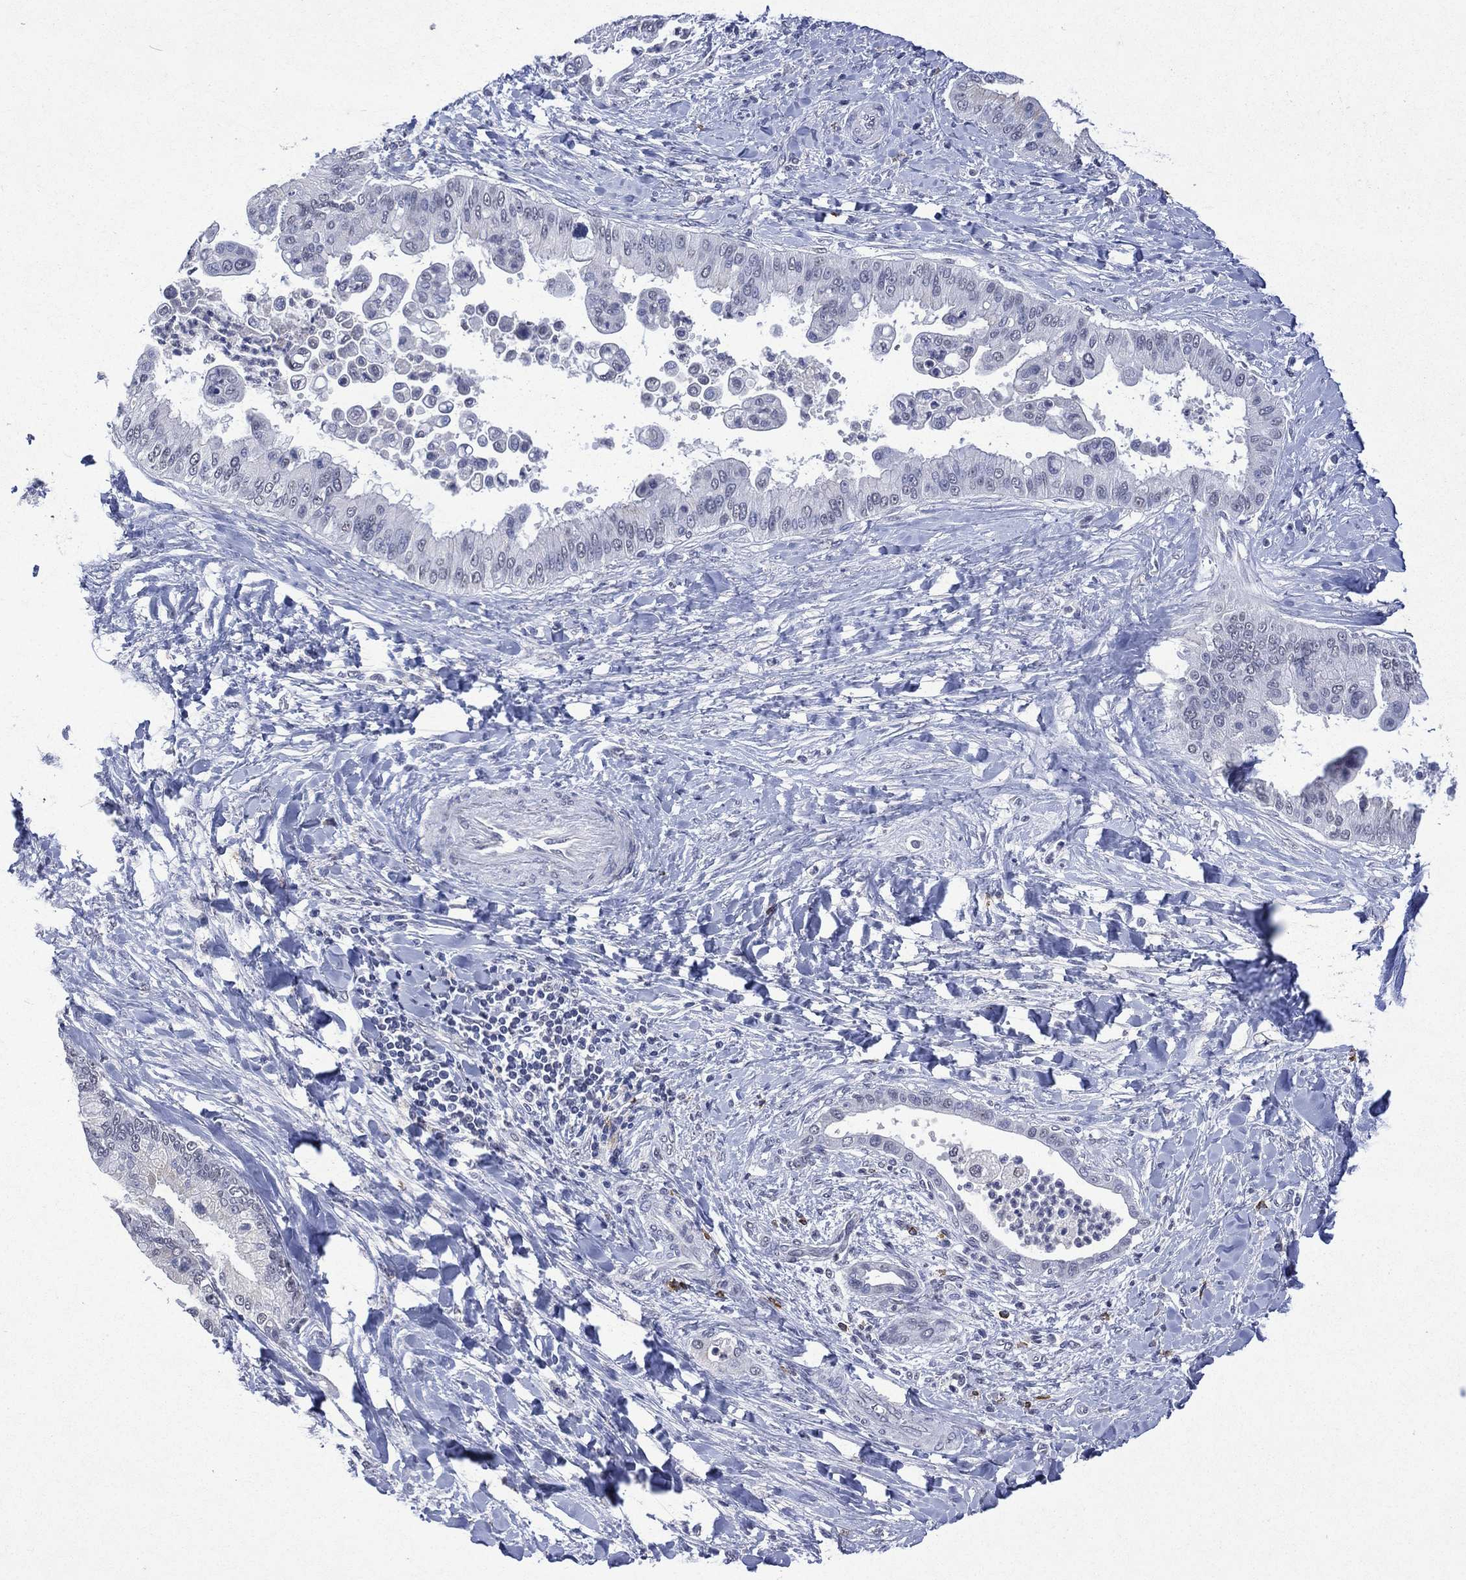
{"staining": {"intensity": "negative", "quantity": "none", "location": "none"}, "tissue": "liver cancer", "cell_type": "Tumor cells", "image_type": "cancer", "snomed": [{"axis": "morphology", "description": "Cholangiocarcinoma"}, {"axis": "topography", "description": "Liver"}], "caption": "An image of human liver cancer (cholangiocarcinoma) is negative for staining in tumor cells.", "gene": "ASB10", "patient": {"sex": "female", "age": 54}}